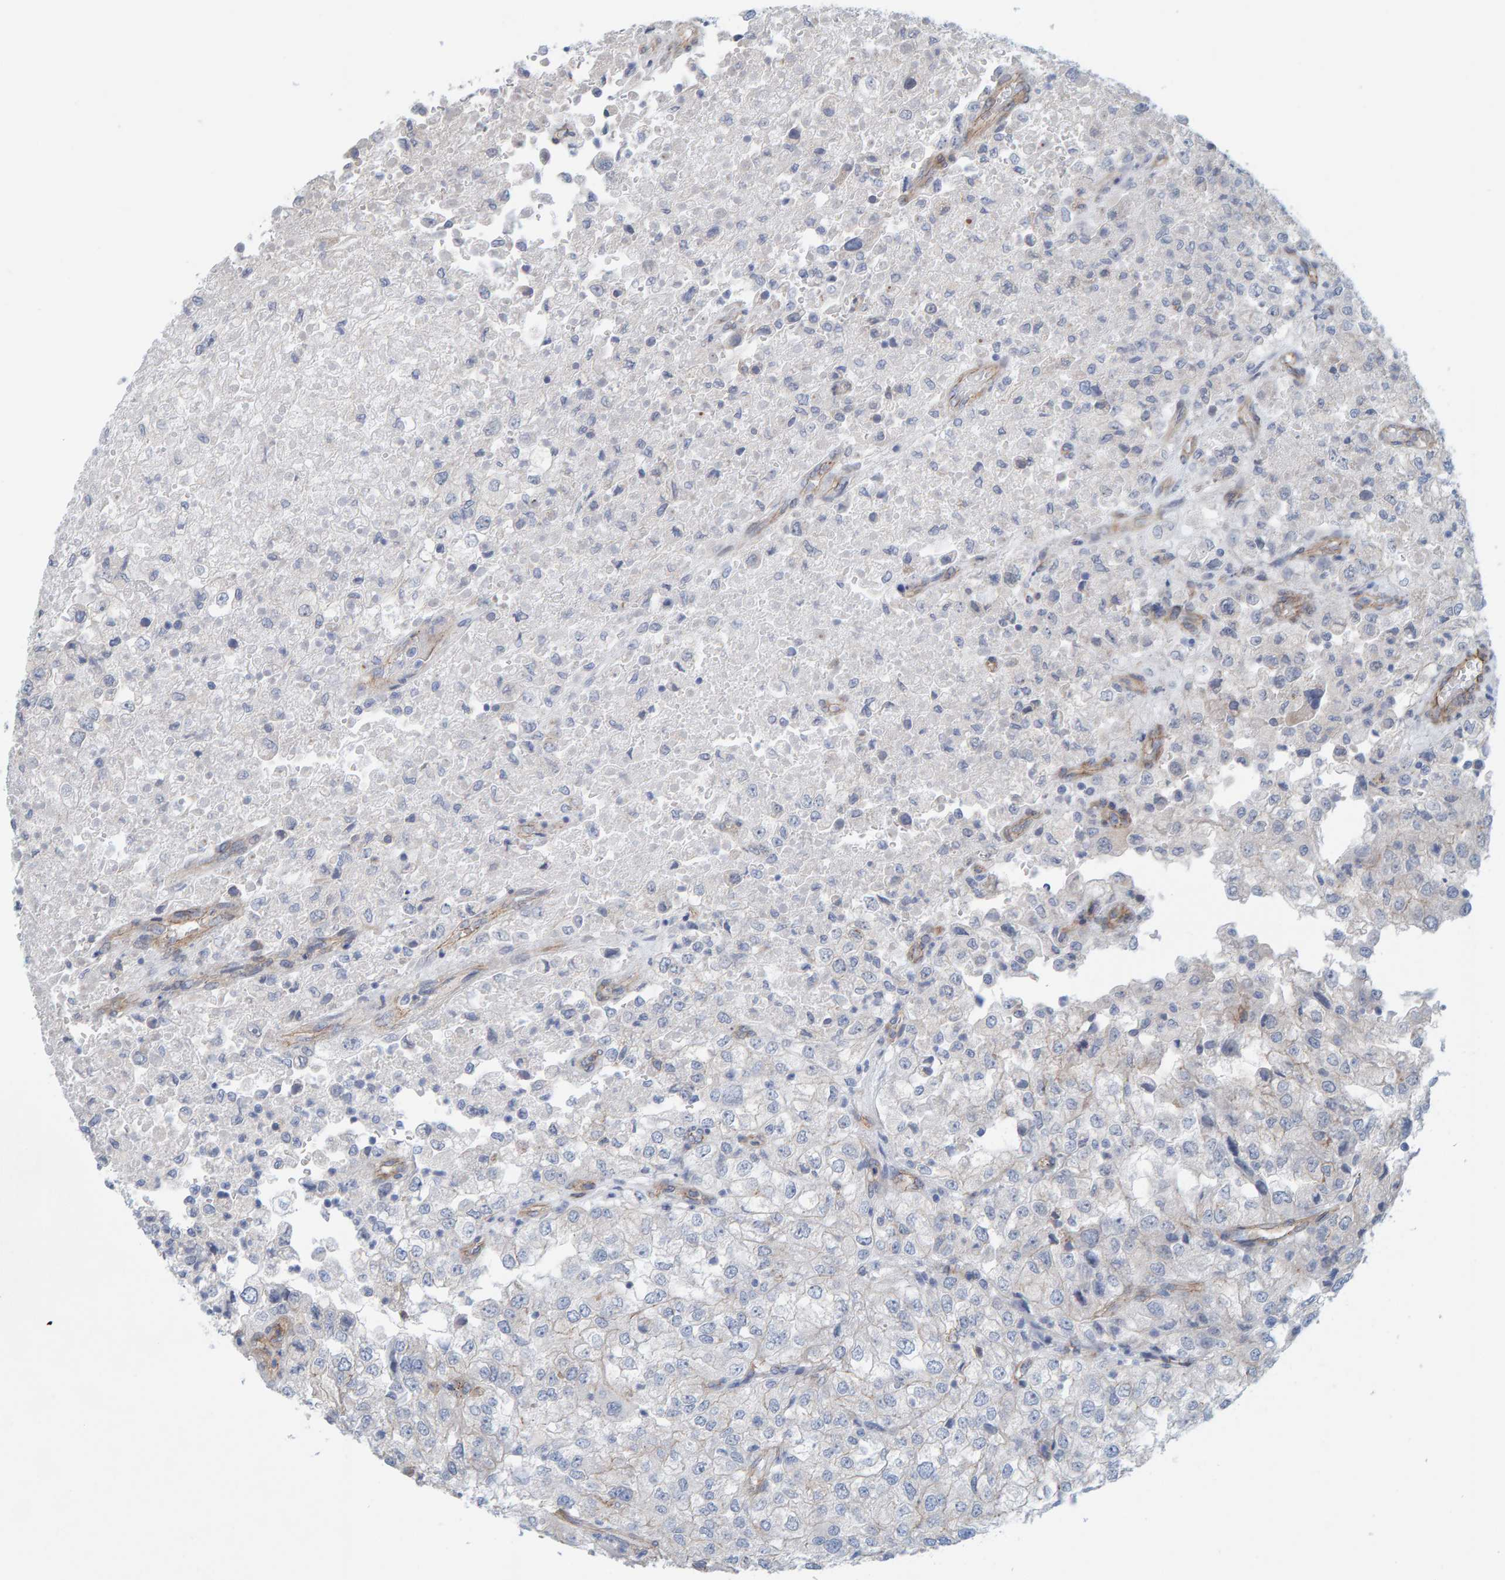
{"staining": {"intensity": "negative", "quantity": "none", "location": "none"}, "tissue": "renal cancer", "cell_type": "Tumor cells", "image_type": "cancer", "snomed": [{"axis": "morphology", "description": "Adenocarcinoma, NOS"}, {"axis": "topography", "description": "Kidney"}], "caption": "High power microscopy photomicrograph of an immunohistochemistry image of renal adenocarcinoma, revealing no significant staining in tumor cells. Brightfield microscopy of immunohistochemistry (IHC) stained with DAB (brown) and hematoxylin (blue), captured at high magnification.", "gene": "KRBA2", "patient": {"sex": "female", "age": 54}}